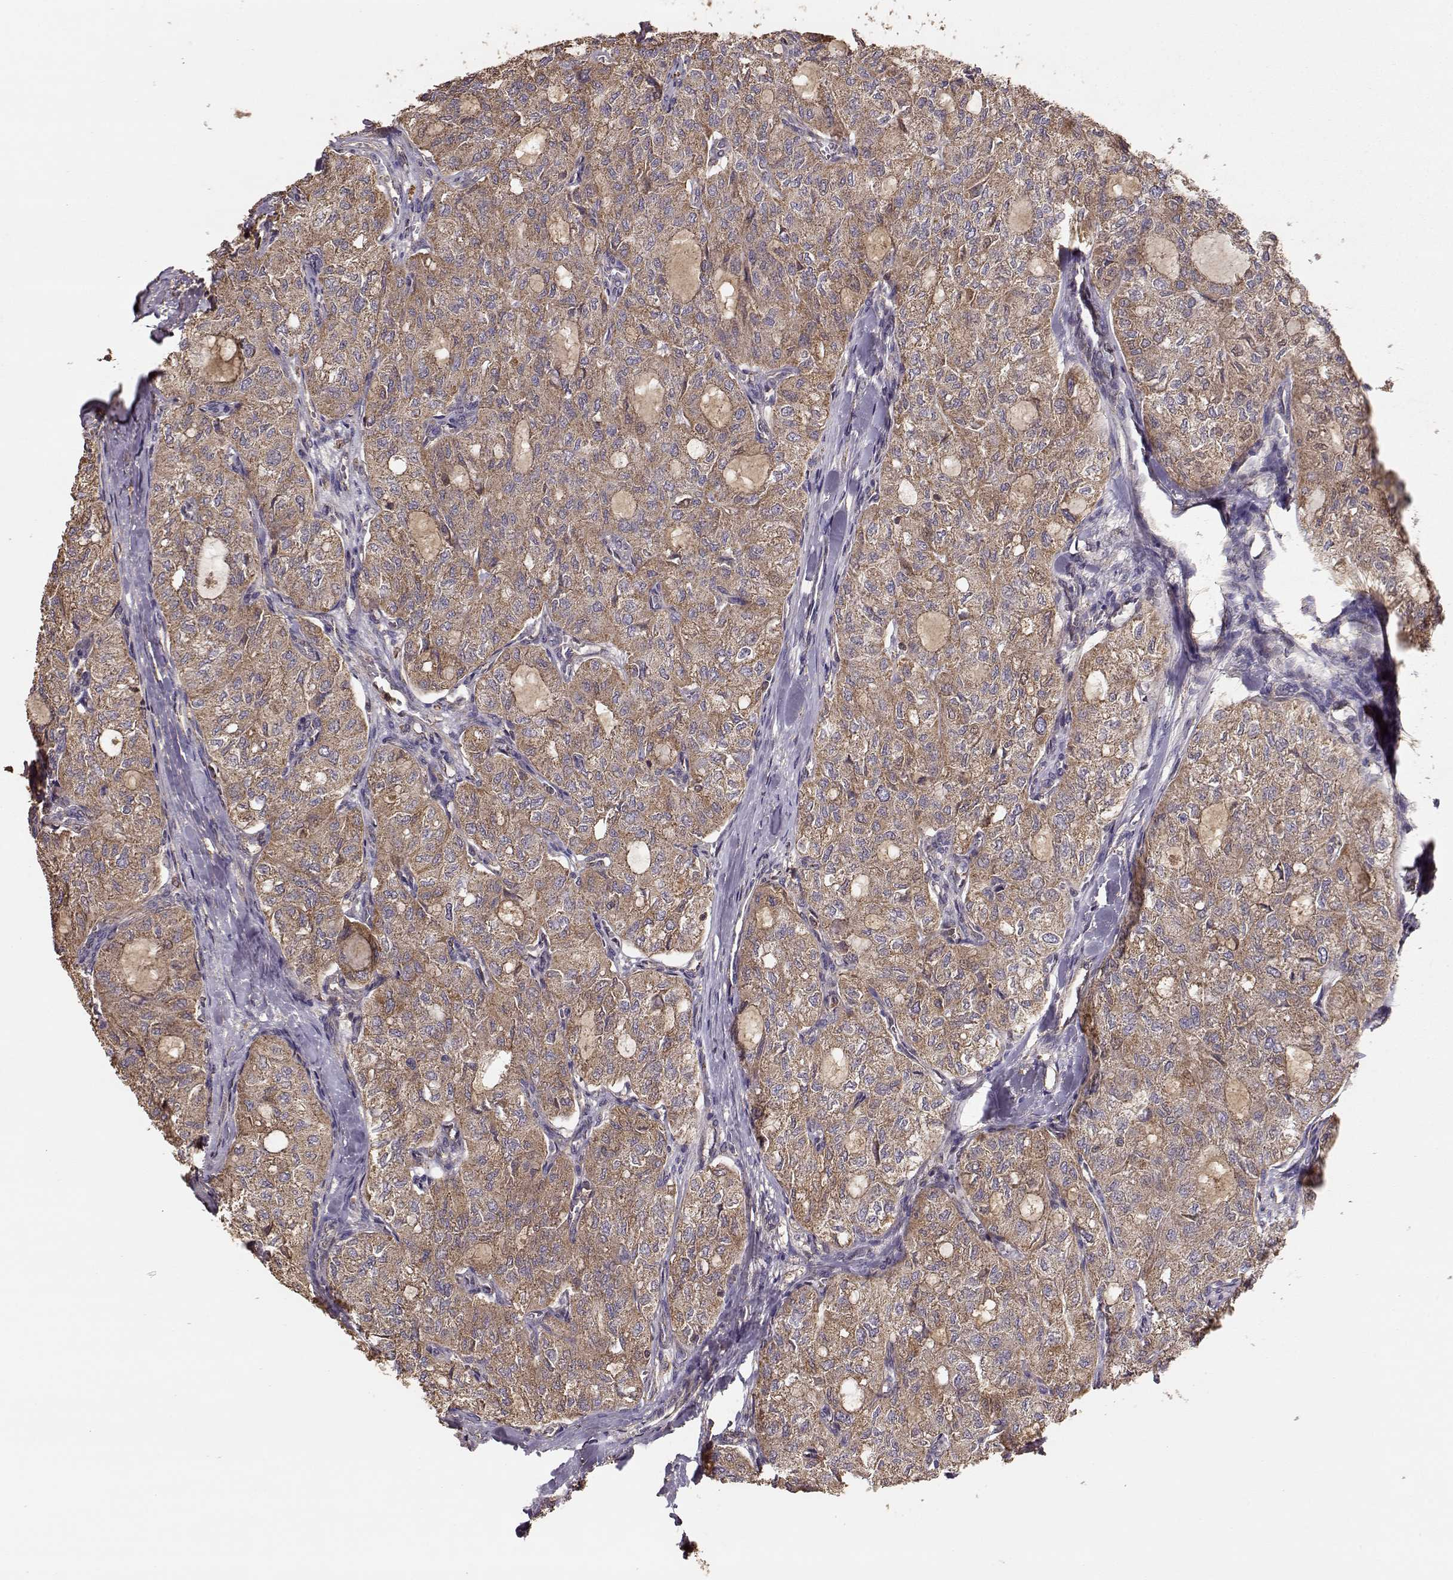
{"staining": {"intensity": "moderate", "quantity": ">75%", "location": "cytoplasmic/membranous"}, "tissue": "thyroid cancer", "cell_type": "Tumor cells", "image_type": "cancer", "snomed": [{"axis": "morphology", "description": "Follicular adenoma carcinoma, NOS"}, {"axis": "topography", "description": "Thyroid gland"}], "caption": "Human thyroid cancer stained for a protein (brown) demonstrates moderate cytoplasmic/membranous positive expression in approximately >75% of tumor cells.", "gene": "TARS3", "patient": {"sex": "male", "age": 75}}